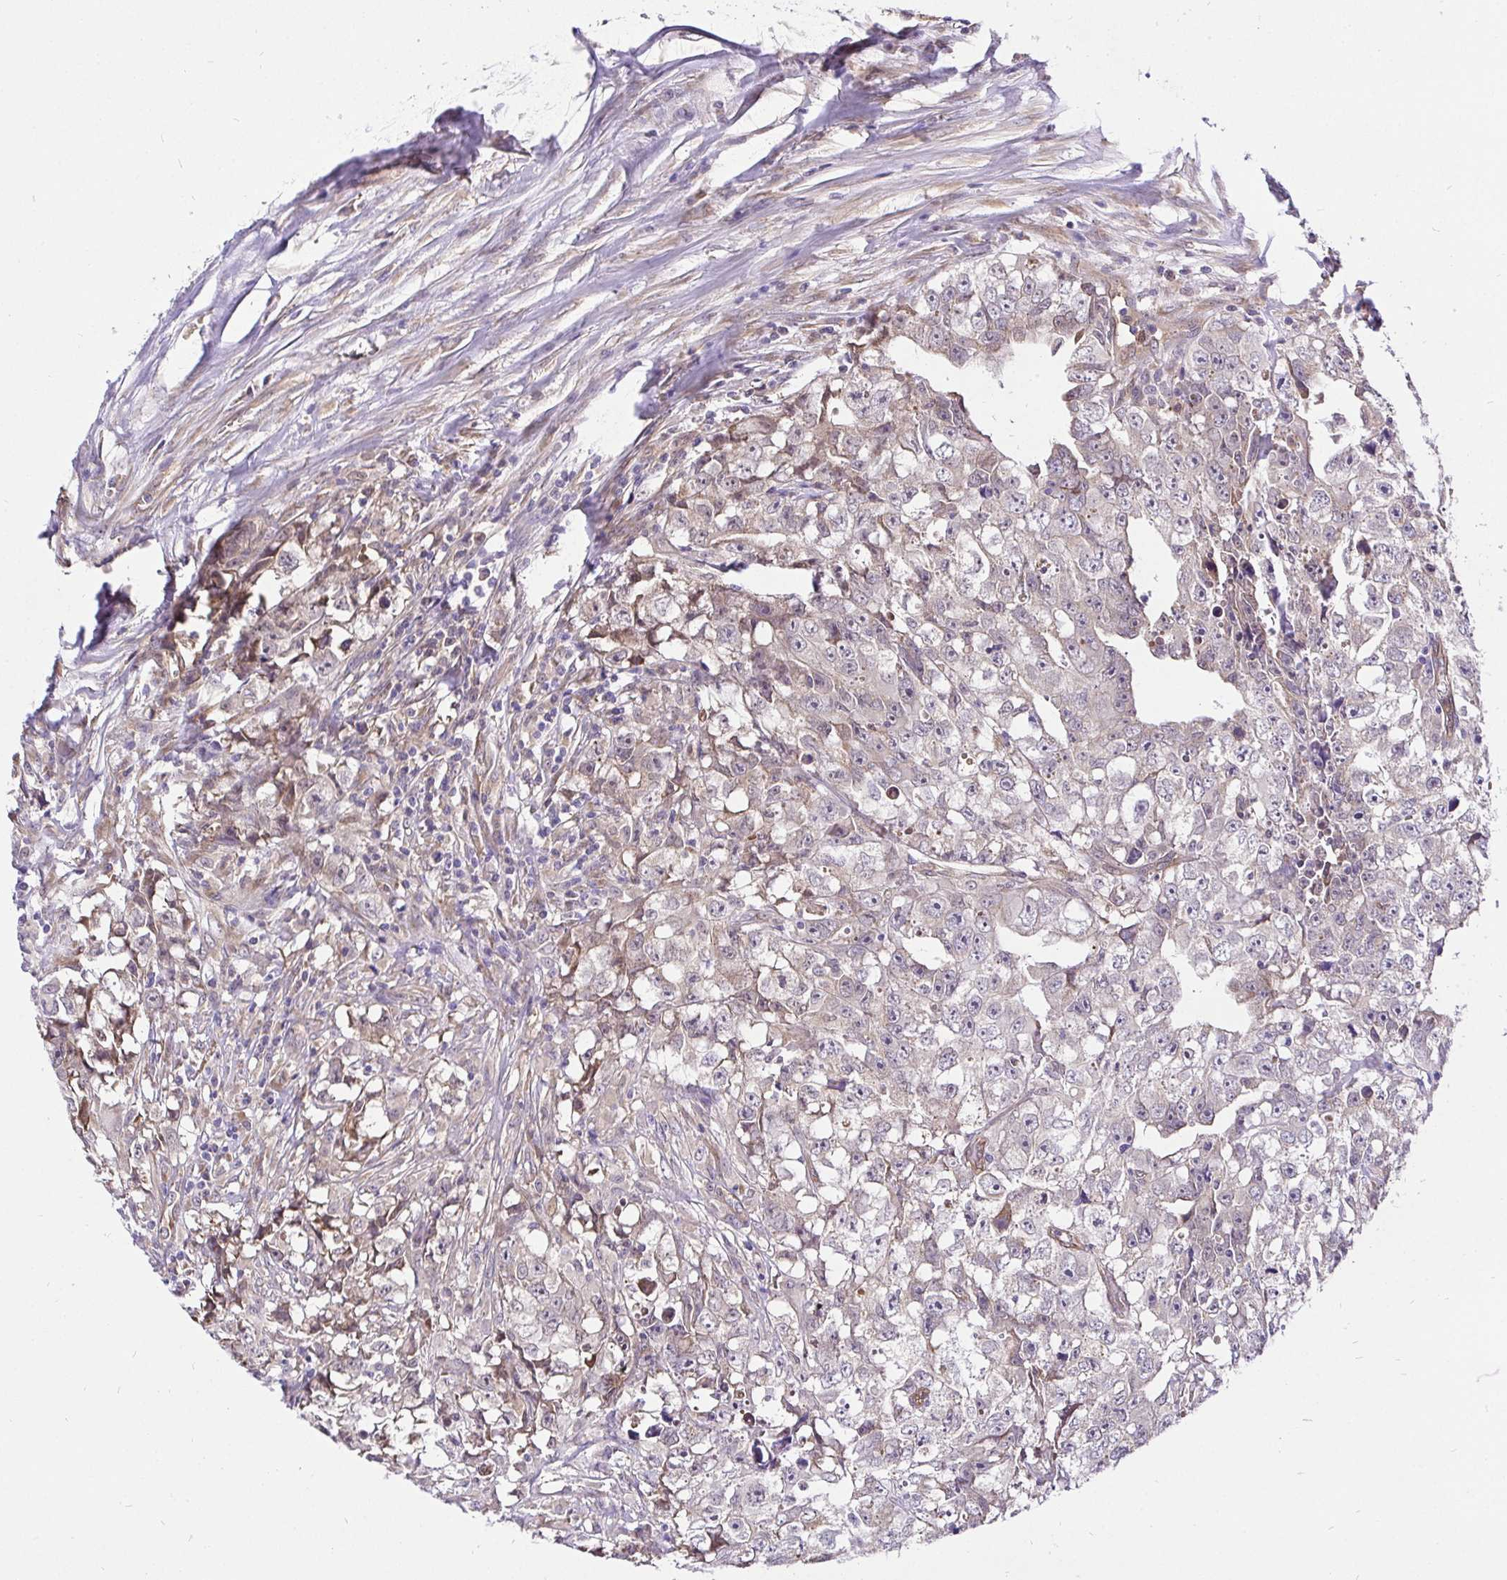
{"staining": {"intensity": "weak", "quantity": "<25%", "location": "cytoplasmic/membranous"}, "tissue": "testis cancer", "cell_type": "Tumor cells", "image_type": "cancer", "snomed": [{"axis": "morphology", "description": "Carcinoma, Embryonal, NOS"}, {"axis": "morphology", "description": "Teratoma, malignant, NOS"}, {"axis": "topography", "description": "Testis"}], "caption": "Immunohistochemistry image of testis cancer stained for a protein (brown), which demonstrates no expression in tumor cells. Nuclei are stained in blue.", "gene": "CCDC122", "patient": {"sex": "male", "age": 24}}